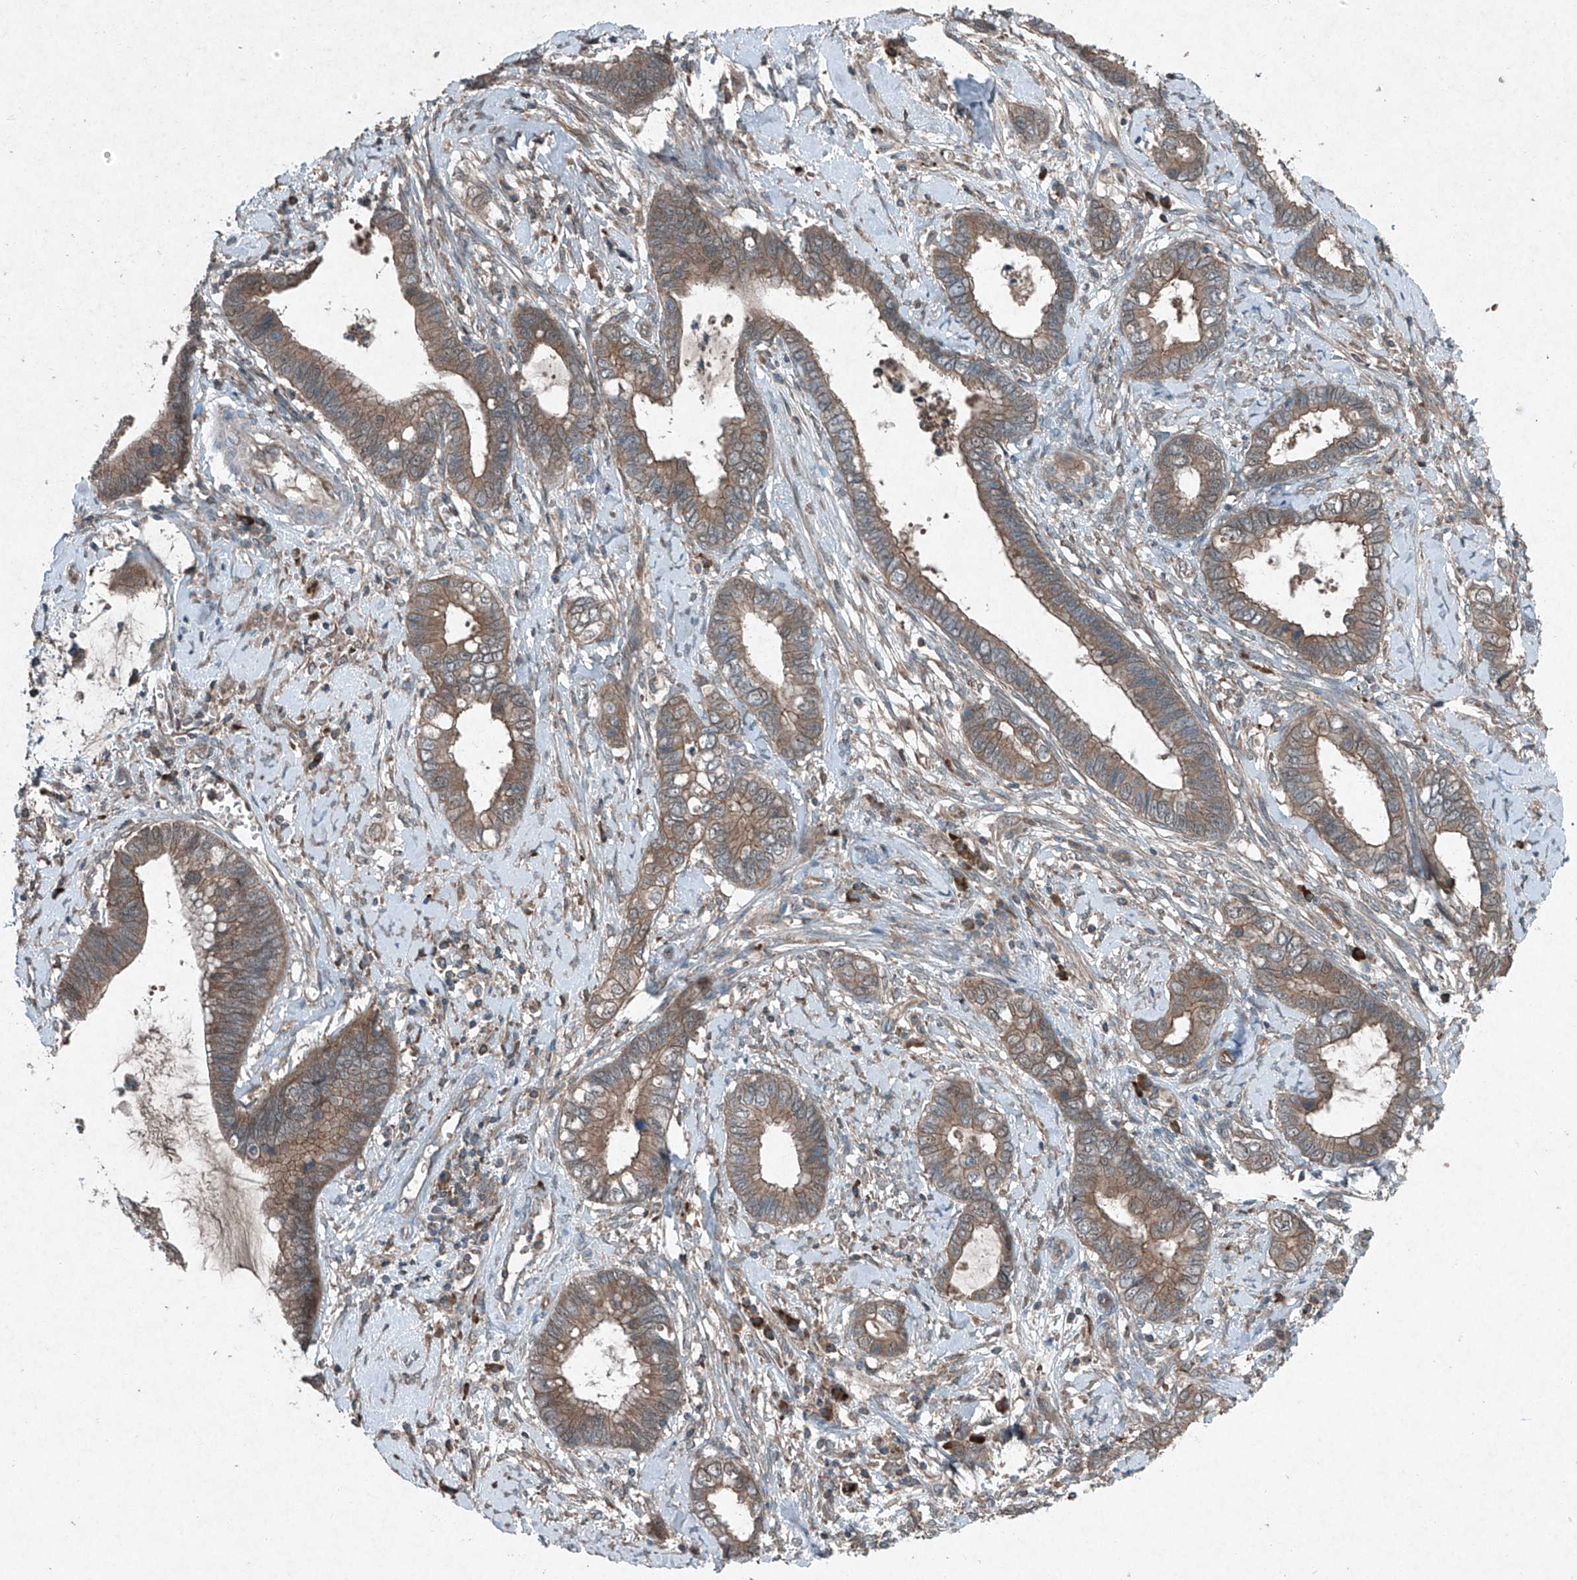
{"staining": {"intensity": "moderate", "quantity": ">75%", "location": "cytoplasmic/membranous"}, "tissue": "cervical cancer", "cell_type": "Tumor cells", "image_type": "cancer", "snomed": [{"axis": "morphology", "description": "Adenocarcinoma, NOS"}, {"axis": "topography", "description": "Cervix"}], "caption": "Approximately >75% of tumor cells in human cervical cancer show moderate cytoplasmic/membranous protein expression as visualized by brown immunohistochemical staining.", "gene": "FOXRED2", "patient": {"sex": "female", "age": 44}}